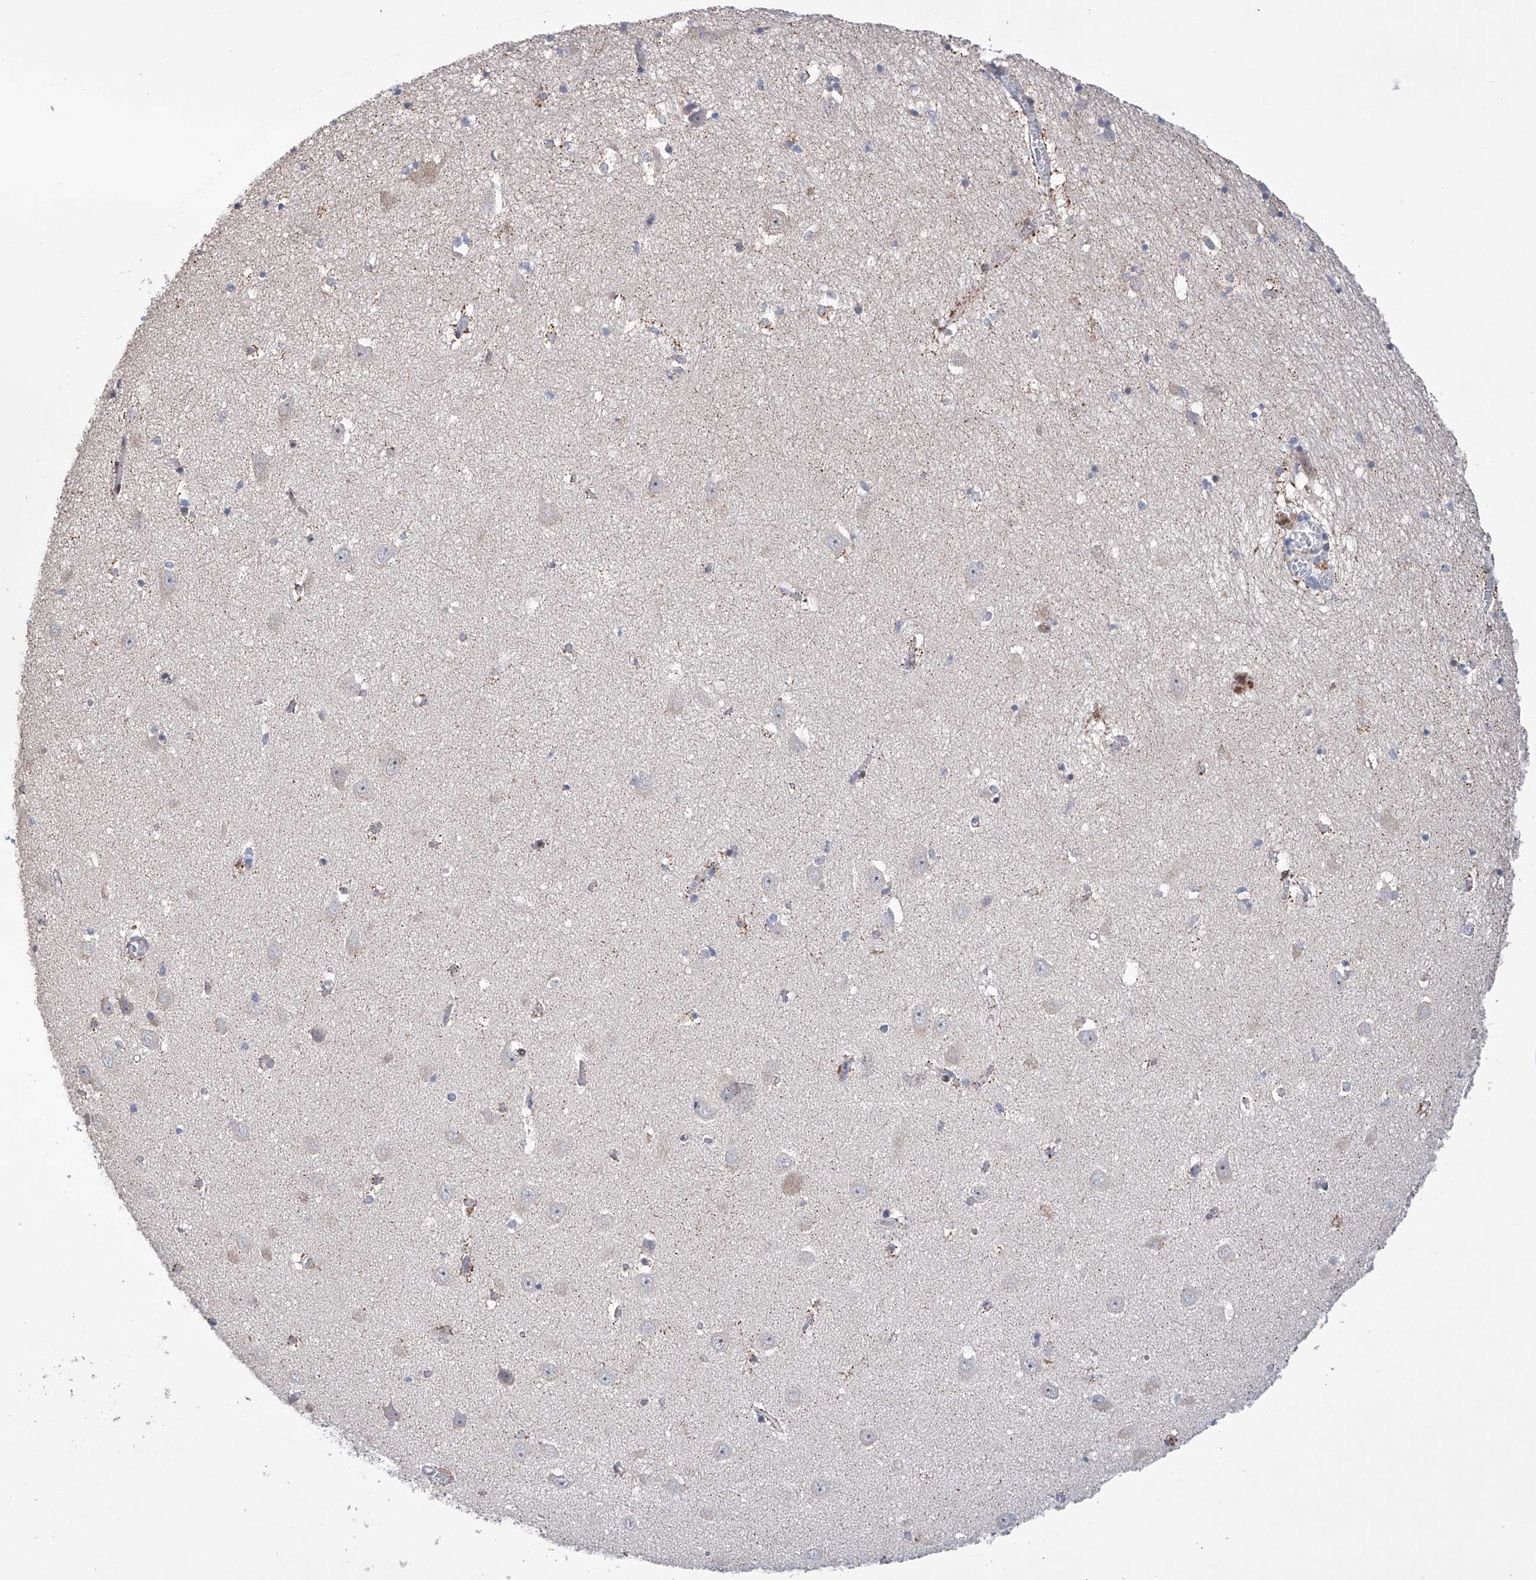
{"staining": {"intensity": "negative", "quantity": "none", "location": "none"}, "tissue": "hippocampus", "cell_type": "Glial cells", "image_type": "normal", "snomed": [{"axis": "morphology", "description": "Normal tissue, NOS"}, {"axis": "topography", "description": "Hippocampus"}], "caption": "DAB immunohistochemical staining of benign hippocampus reveals no significant staining in glial cells. Brightfield microscopy of immunohistochemistry stained with DAB (brown) and hematoxylin (blue), captured at high magnification.", "gene": "AFG1L", "patient": {"sex": "female", "age": 64}}